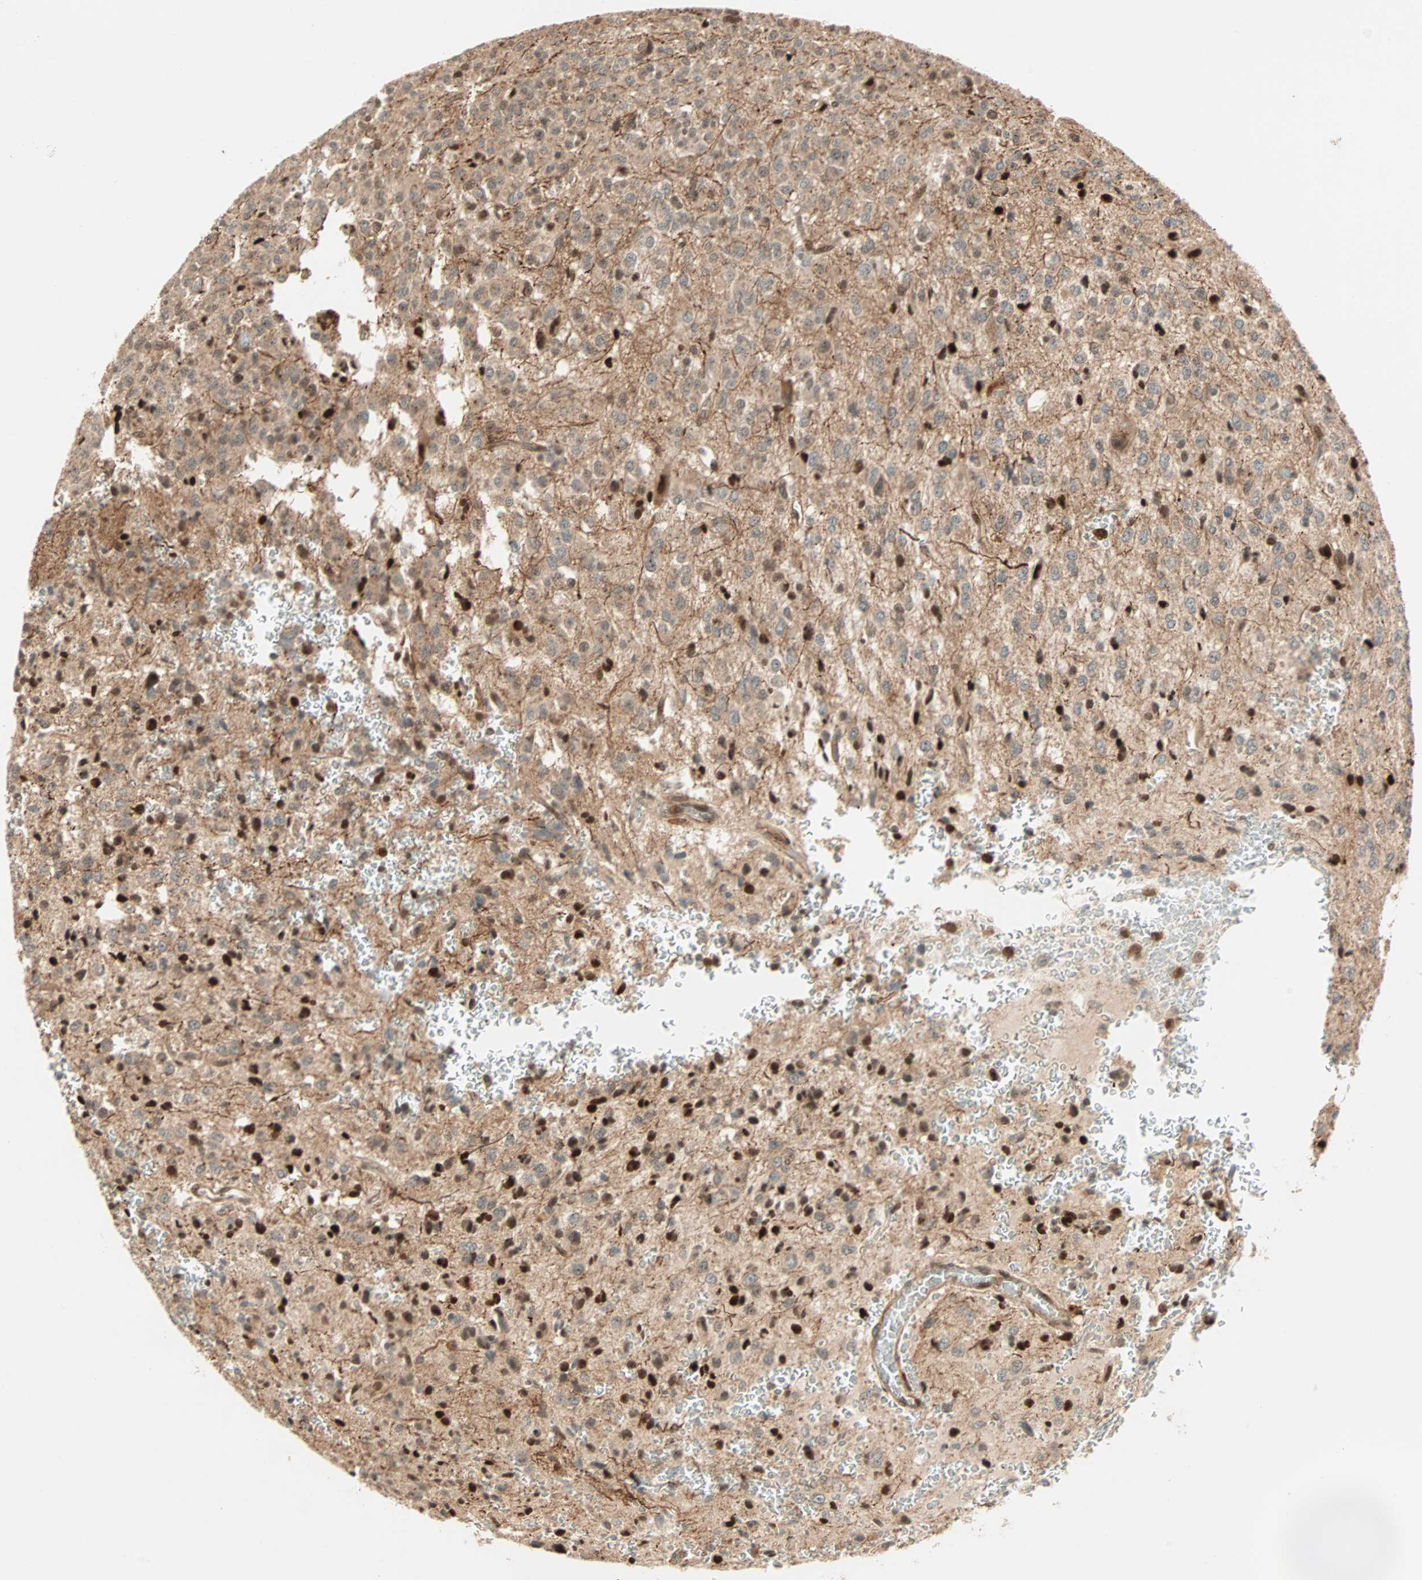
{"staining": {"intensity": "moderate", "quantity": ">75%", "location": "cytoplasmic/membranous,nuclear"}, "tissue": "glioma", "cell_type": "Tumor cells", "image_type": "cancer", "snomed": [{"axis": "morphology", "description": "Glioma, malignant, High grade"}, {"axis": "topography", "description": "pancreas cauda"}], "caption": "Moderate cytoplasmic/membranous and nuclear positivity is present in approximately >75% of tumor cells in glioma. Ihc stains the protein in brown and the nuclei are stained blue.", "gene": "ZBED9", "patient": {"sex": "male", "age": 60}}